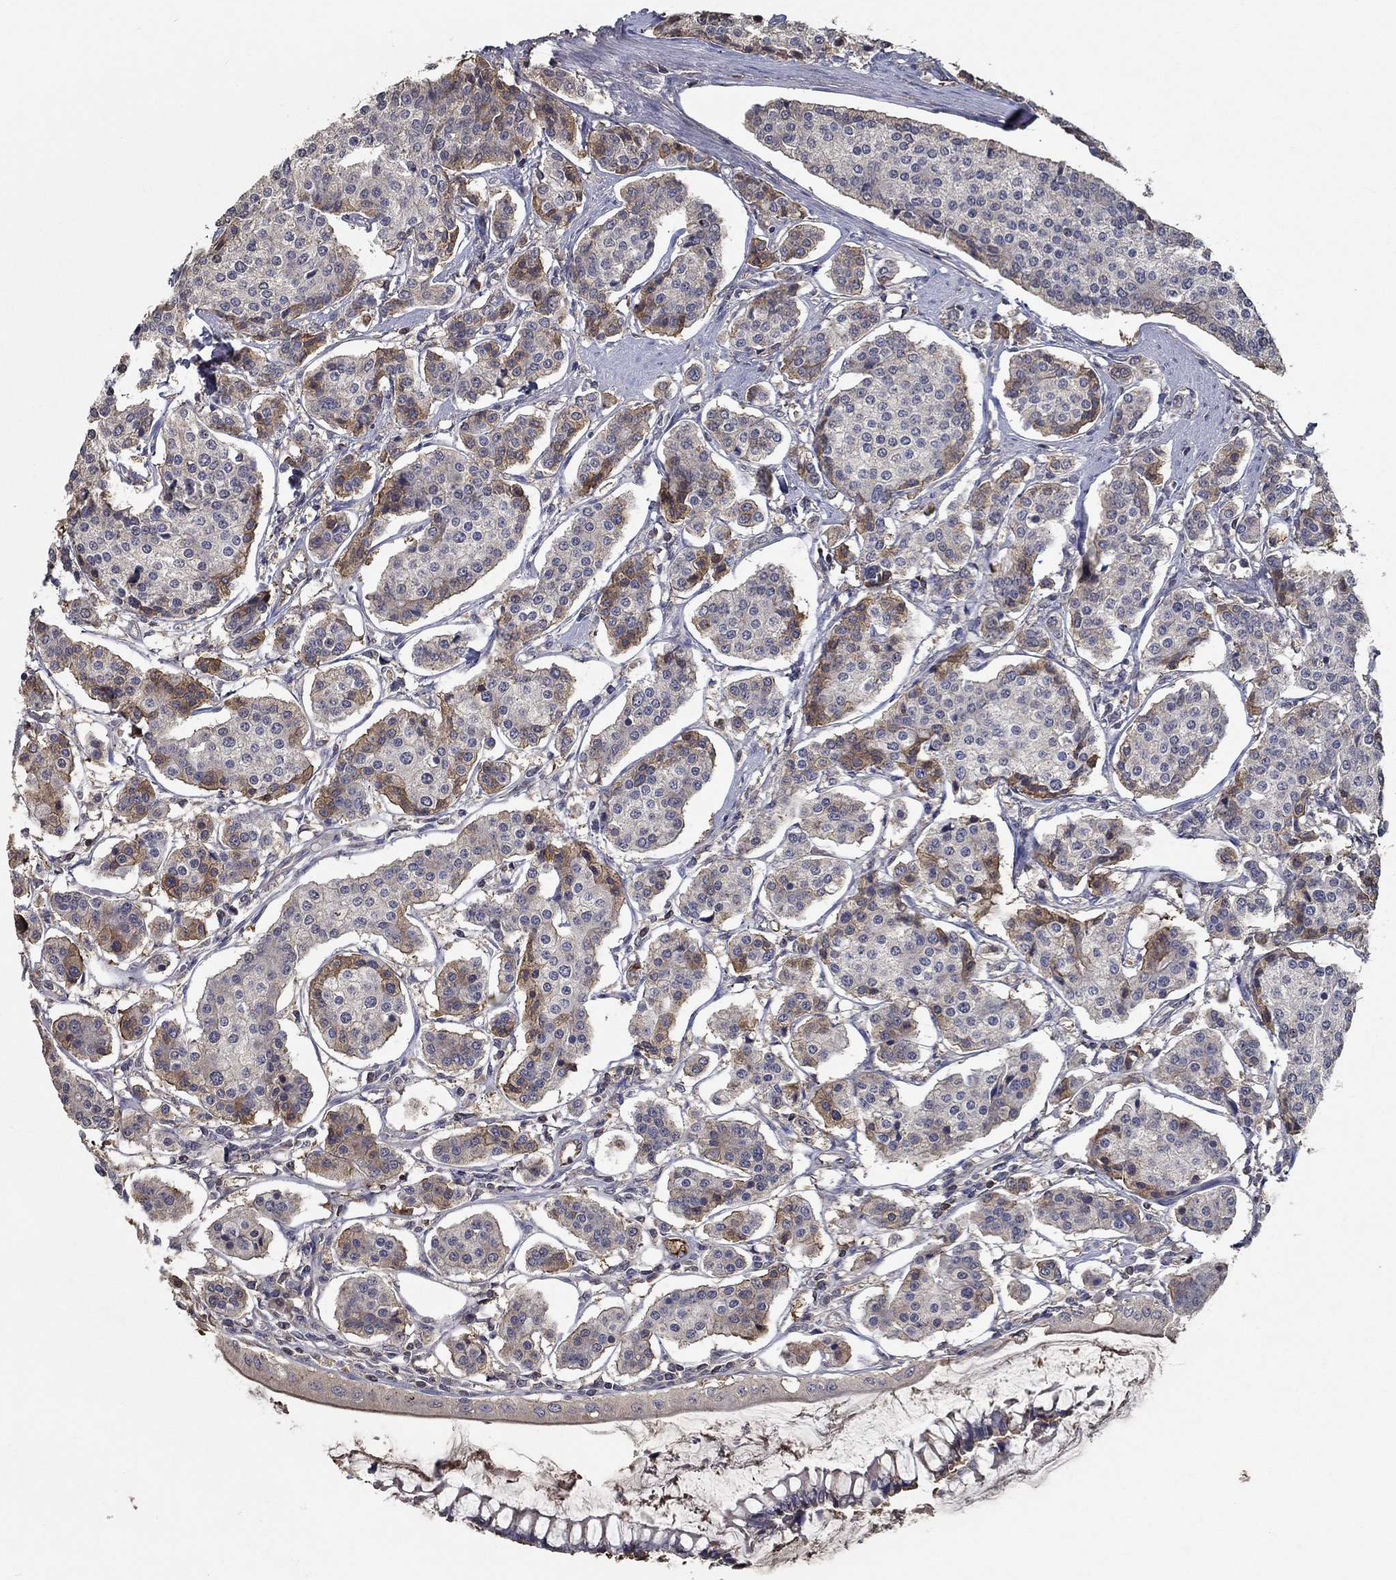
{"staining": {"intensity": "moderate", "quantity": "<25%", "location": "cytoplasmic/membranous"}, "tissue": "carcinoid", "cell_type": "Tumor cells", "image_type": "cancer", "snomed": [{"axis": "morphology", "description": "Carcinoid, malignant, NOS"}, {"axis": "topography", "description": "Small intestine"}], "caption": "The image demonstrates a brown stain indicating the presence of a protein in the cytoplasmic/membranous of tumor cells in carcinoid. (DAB IHC with brightfield microscopy, high magnification).", "gene": "IL10", "patient": {"sex": "female", "age": 65}}